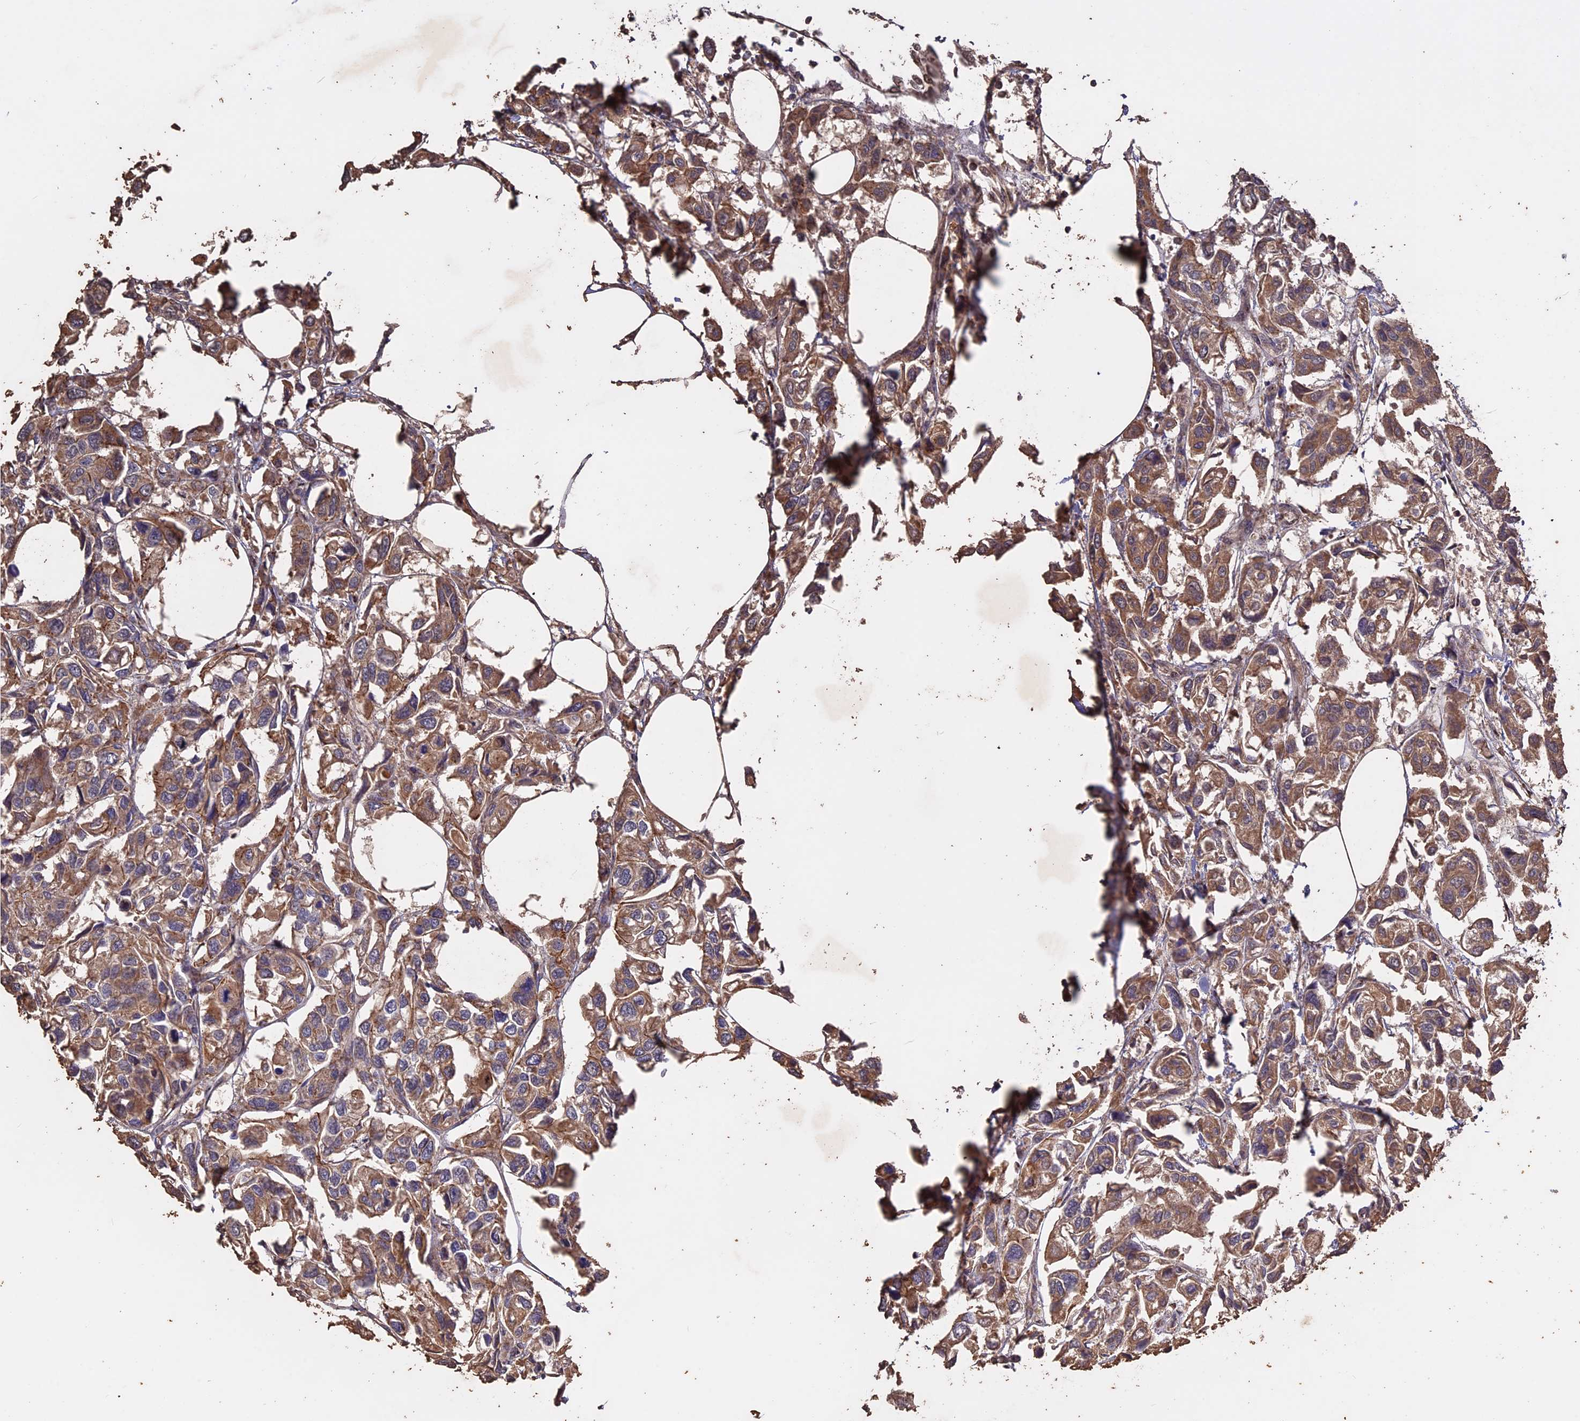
{"staining": {"intensity": "moderate", "quantity": ">75%", "location": "cytoplasmic/membranous"}, "tissue": "urothelial cancer", "cell_type": "Tumor cells", "image_type": "cancer", "snomed": [{"axis": "morphology", "description": "Urothelial carcinoma, High grade"}, {"axis": "topography", "description": "Urinary bladder"}], "caption": "Immunohistochemistry image of urothelial carcinoma (high-grade) stained for a protein (brown), which shows medium levels of moderate cytoplasmic/membranous expression in about >75% of tumor cells.", "gene": "GK5", "patient": {"sex": "male", "age": 67}}